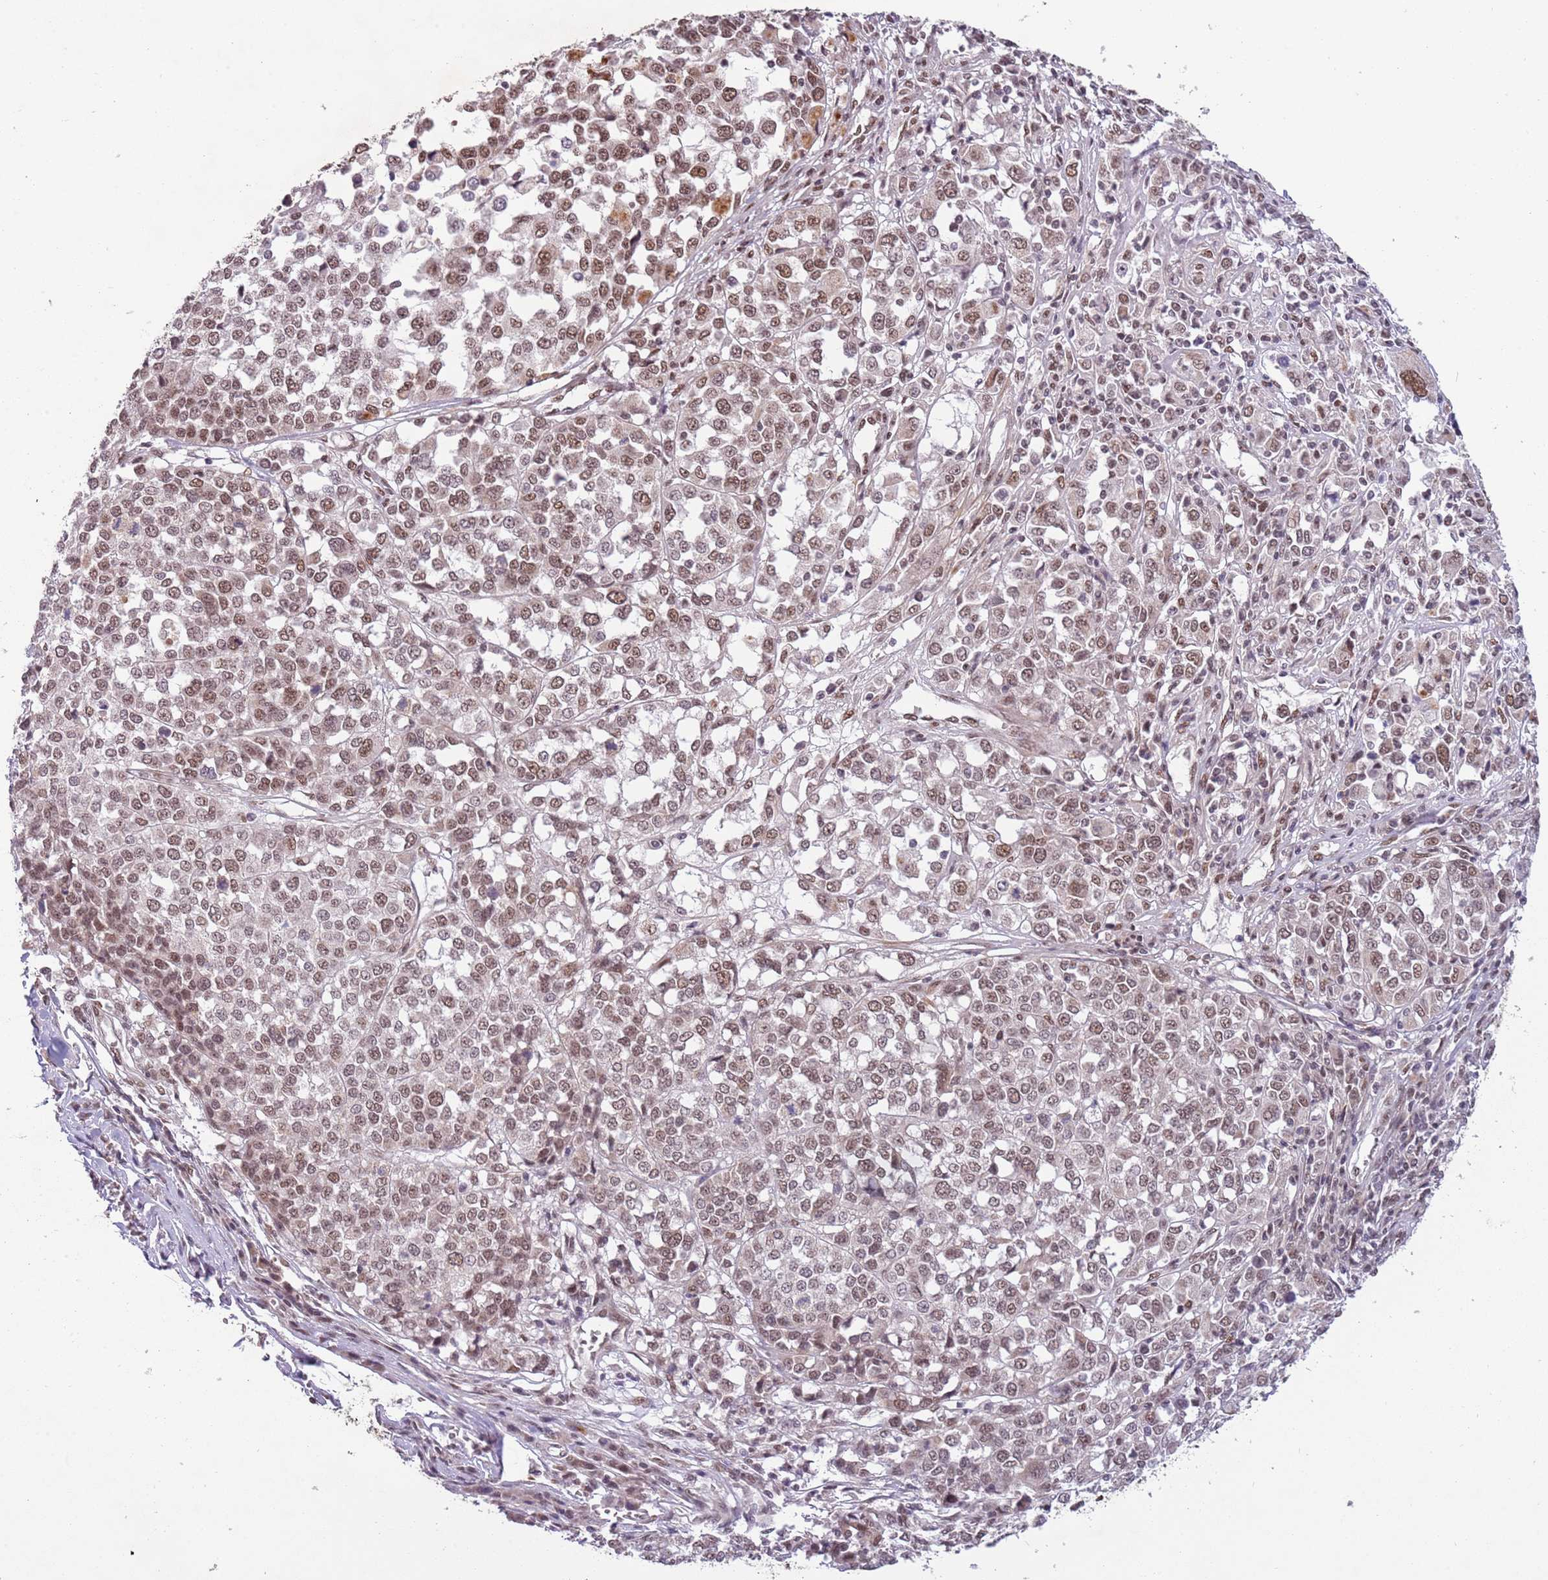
{"staining": {"intensity": "moderate", "quantity": ">75%", "location": "nuclear"}, "tissue": "melanoma", "cell_type": "Tumor cells", "image_type": "cancer", "snomed": [{"axis": "morphology", "description": "Malignant melanoma, Metastatic site"}, {"axis": "topography", "description": "Lymph node"}], "caption": "Protein expression analysis of malignant melanoma (metastatic site) demonstrates moderate nuclear expression in approximately >75% of tumor cells. Nuclei are stained in blue.", "gene": "FAM120AOS", "patient": {"sex": "male", "age": 44}}